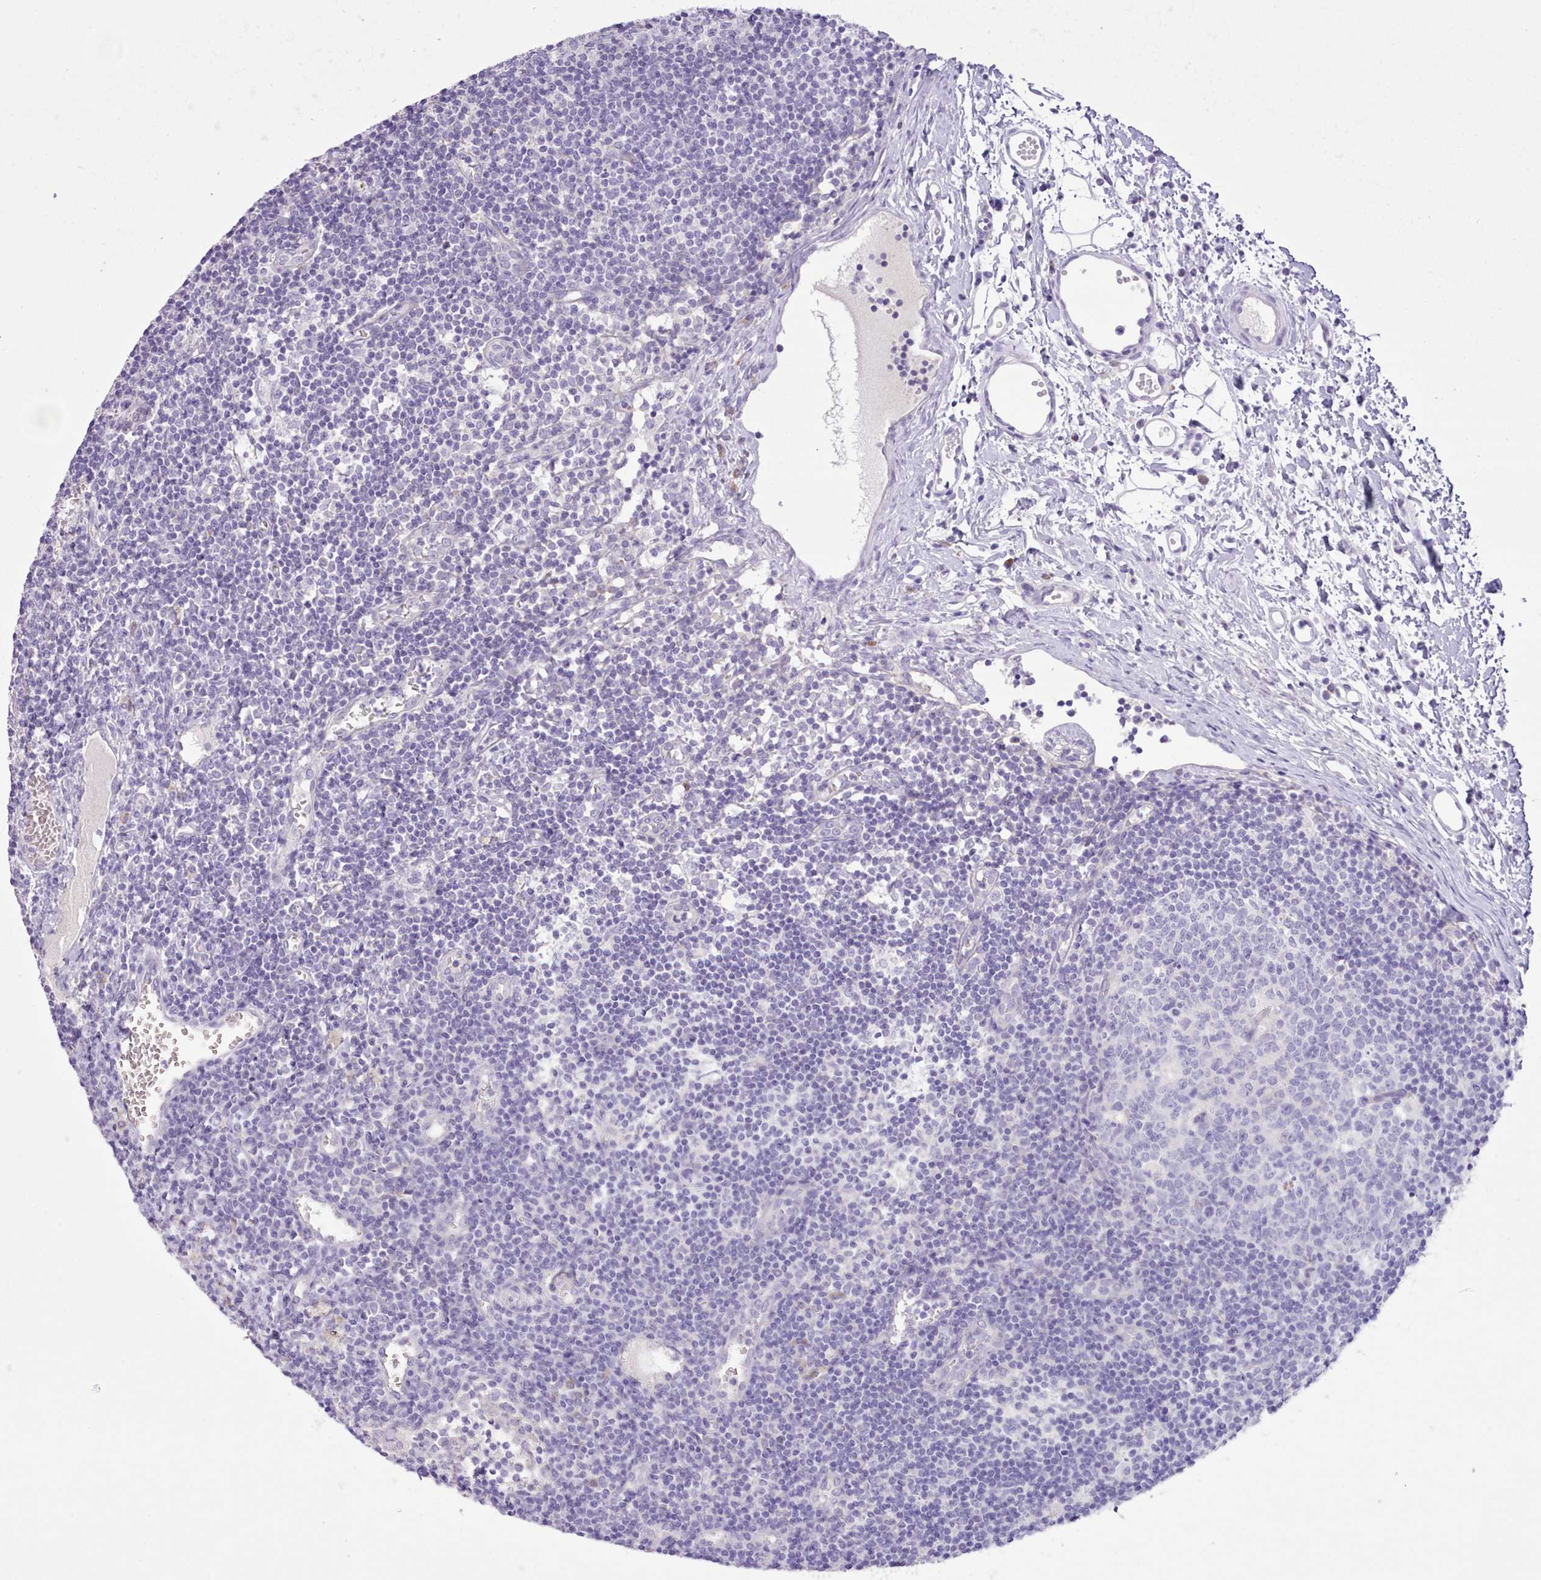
{"staining": {"intensity": "negative", "quantity": "none", "location": "none"}, "tissue": "lymph node", "cell_type": "Germinal center cells", "image_type": "normal", "snomed": [{"axis": "morphology", "description": "Normal tissue, NOS"}, {"axis": "topography", "description": "Lymph node"}], "caption": "This histopathology image is of benign lymph node stained with IHC to label a protein in brown with the nuclei are counter-stained blue. There is no positivity in germinal center cells.", "gene": "CCL1", "patient": {"sex": "female", "age": 37}}